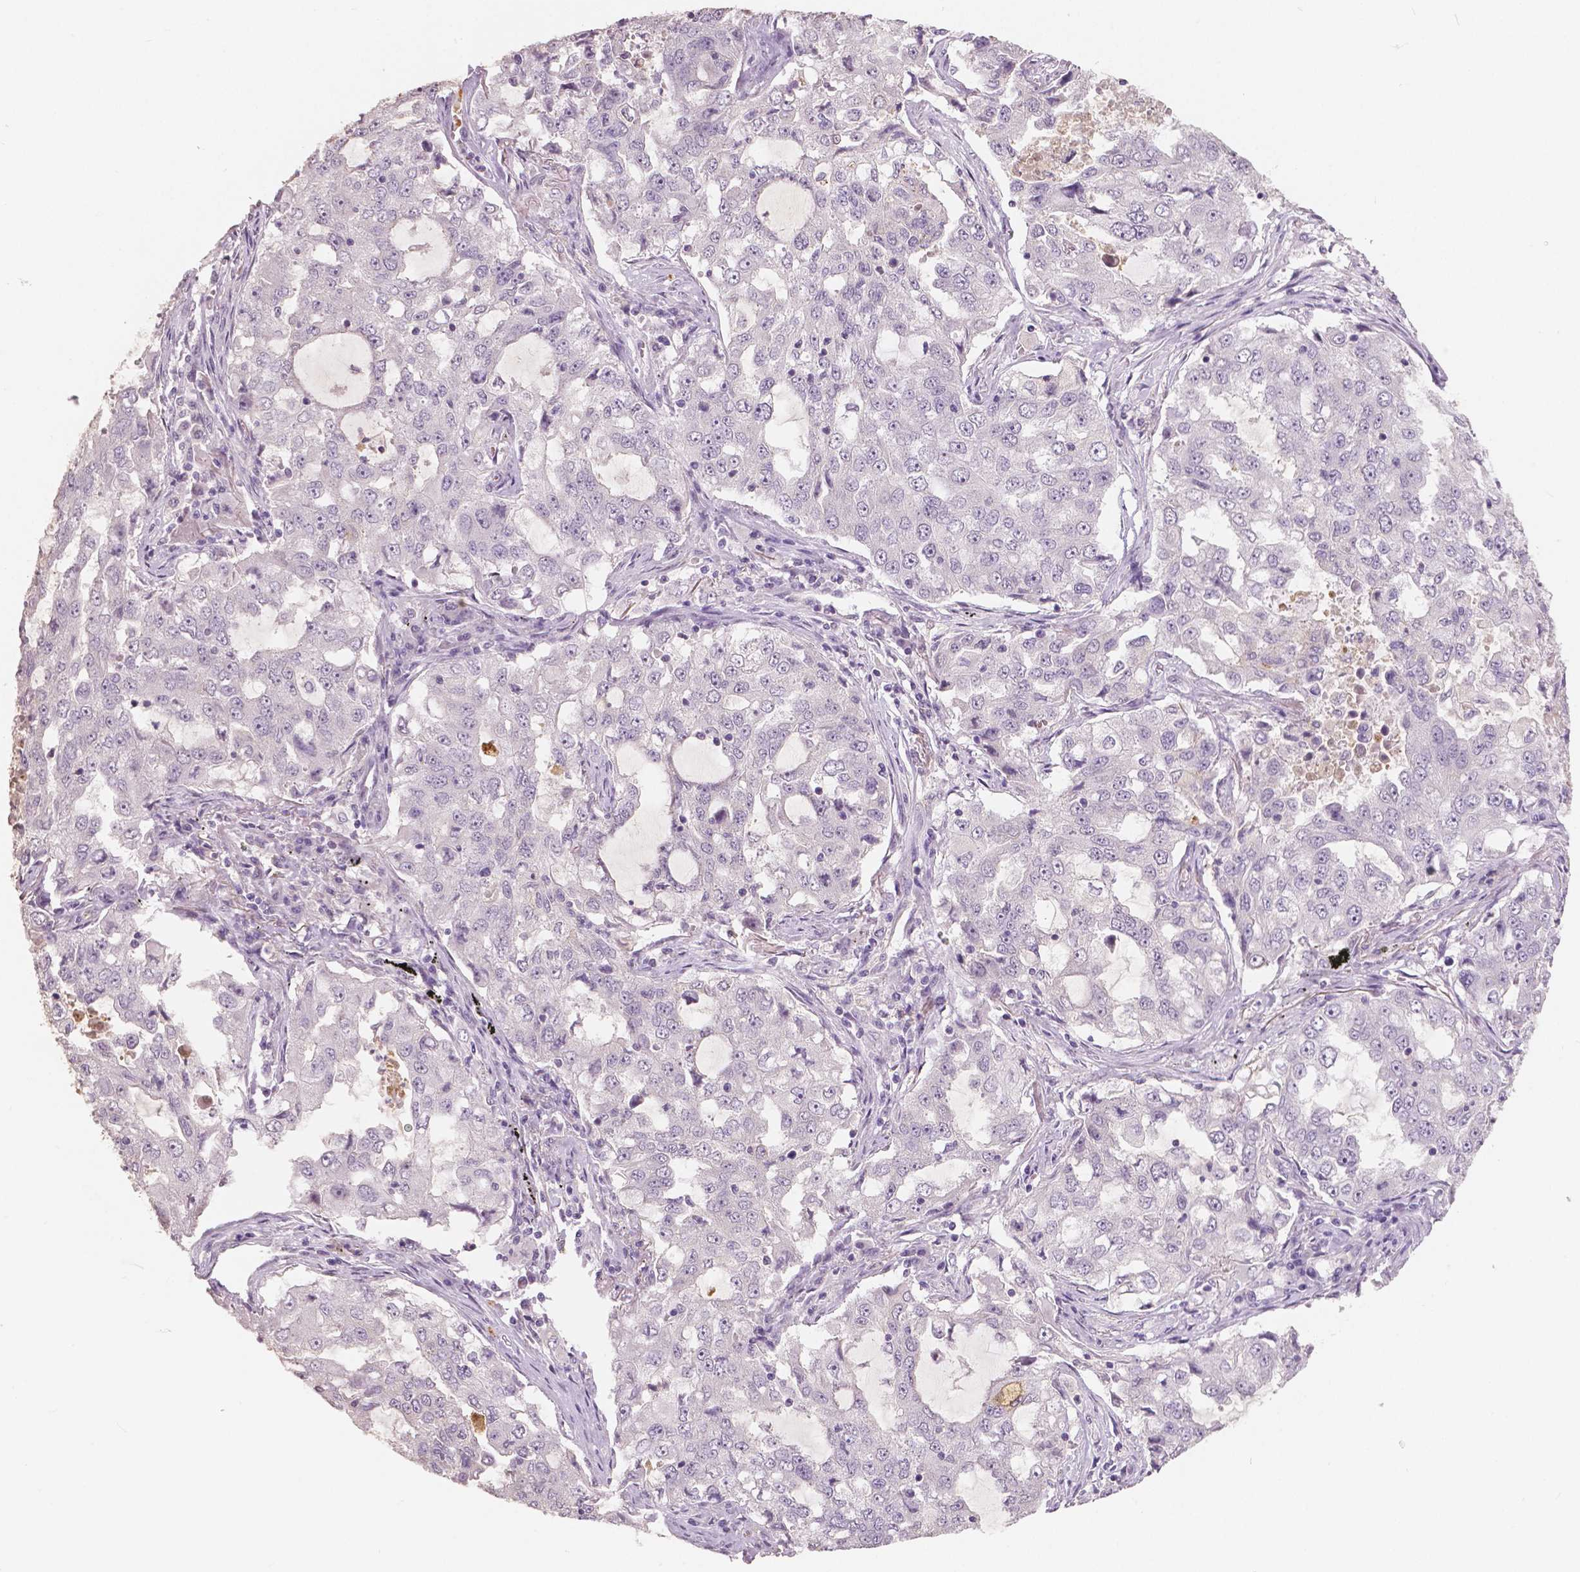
{"staining": {"intensity": "negative", "quantity": "none", "location": "none"}, "tissue": "lung cancer", "cell_type": "Tumor cells", "image_type": "cancer", "snomed": [{"axis": "morphology", "description": "Adenocarcinoma, NOS"}, {"axis": "topography", "description": "Lung"}], "caption": "IHC of human adenocarcinoma (lung) displays no positivity in tumor cells.", "gene": "APOA4", "patient": {"sex": "female", "age": 61}}